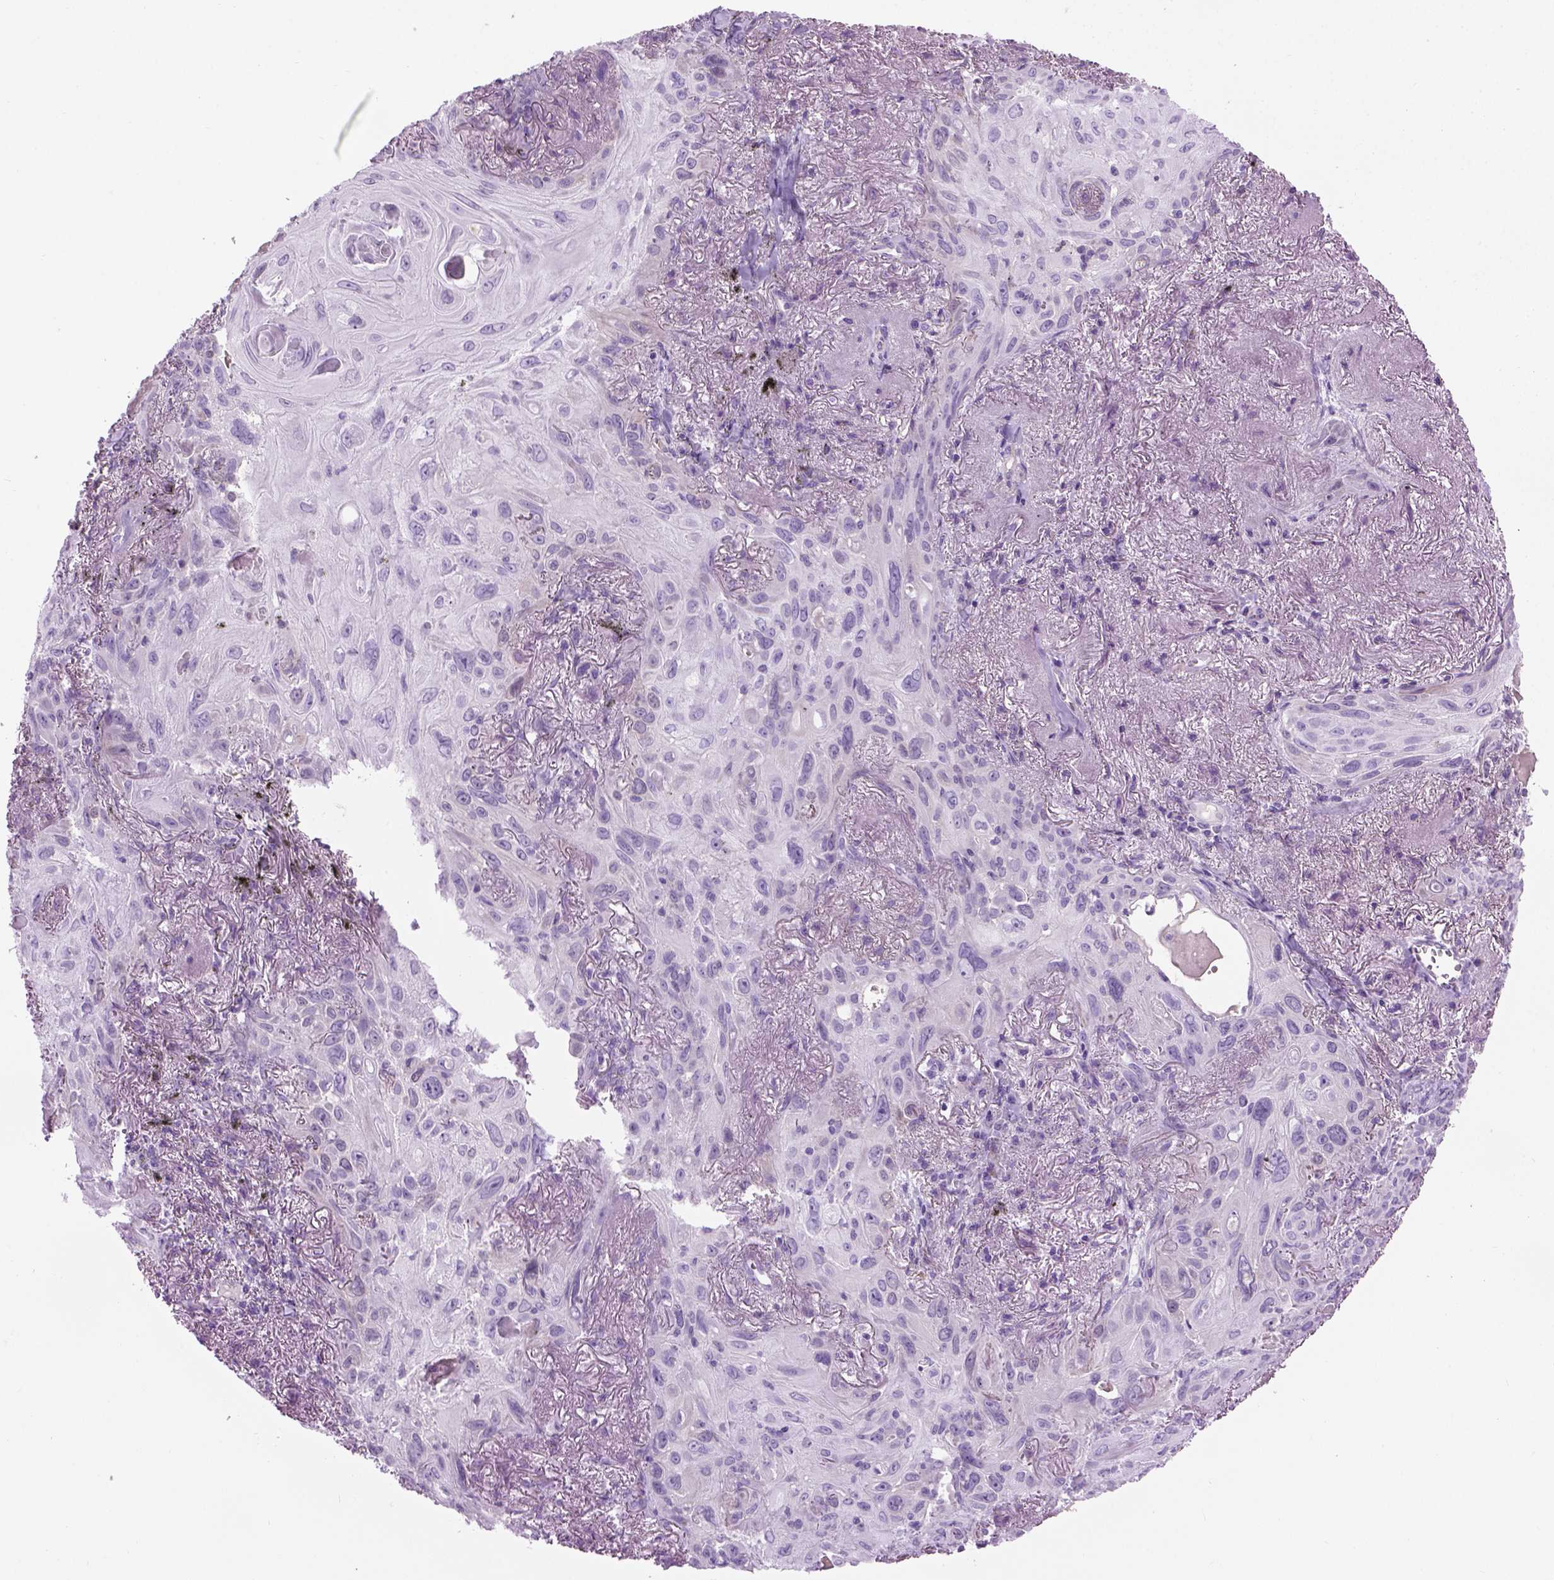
{"staining": {"intensity": "negative", "quantity": "none", "location": "none"}, "tissue": "lung cancer", "cell_type": "Tumor cells", "image_type": "cancer", "snomed": [{"axis": "morphology", "description": "Squamous cell carcinoma, NOS"}, {"axis": "topography", "description": "Lung"}], "caption": "Tumor cells are negative for protein expression in human lung cancer.", "gene": "GABRB2", "patient": {"sex": "male", "age": 79}}